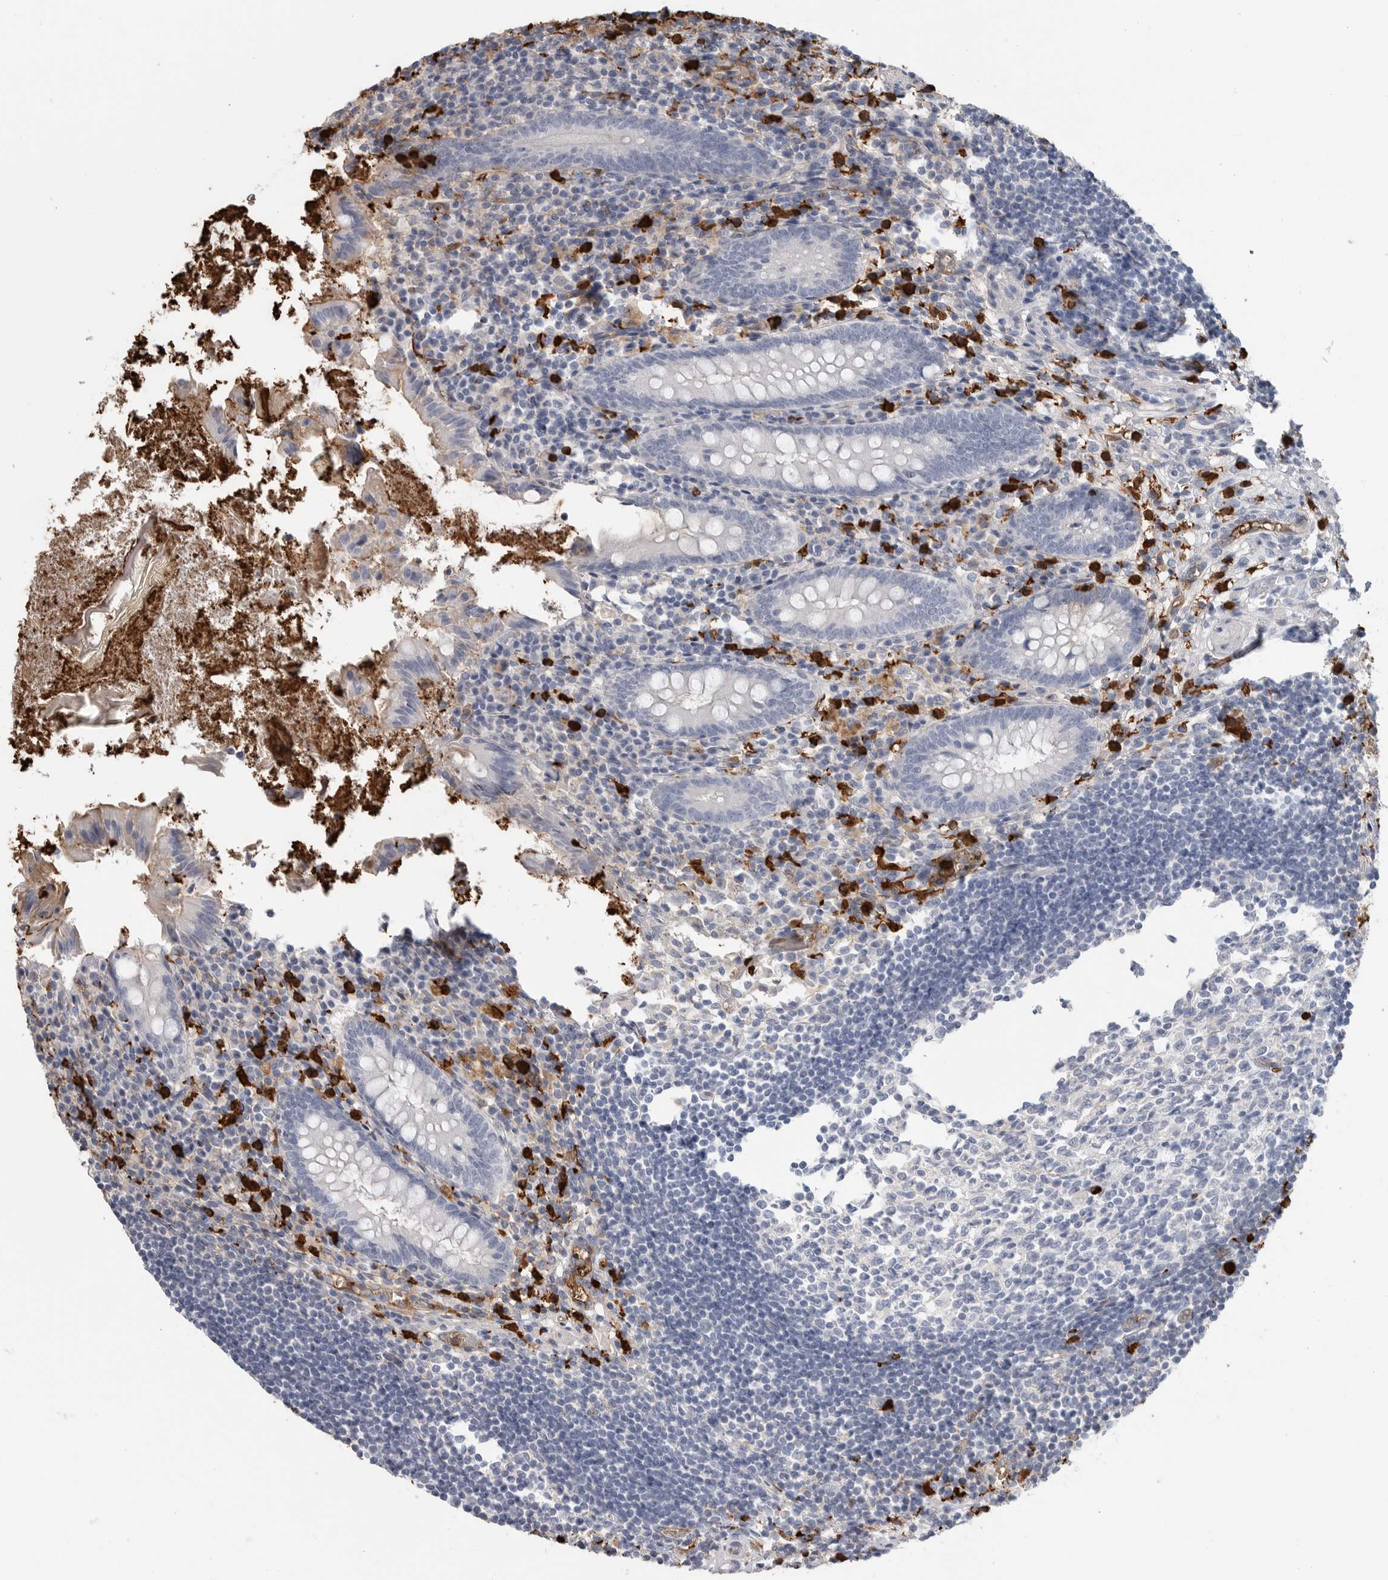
{"staining": {"intensity": "negative", "quantity": "none", "location": "none"}, "tissue": "appendix", "cell_type": "Glandular cells", "image_type": "normal", "snomed": [{"axis": "morphology", "description": "Normal tissue, NOS"}, {"axis": "topography", "description": "Appendix"}], "caption": "Immunohistochemistry photomicrograph of benign appendix: human appendix stained with DAB (3,3'-diaminobenzidine) demonstrates no significant protein positivity in glandular cells. (IHC, brightfield microscopy, high magnification).", "gene": "CYB561D1", "patient": {"sex": "female", "age": 17}}